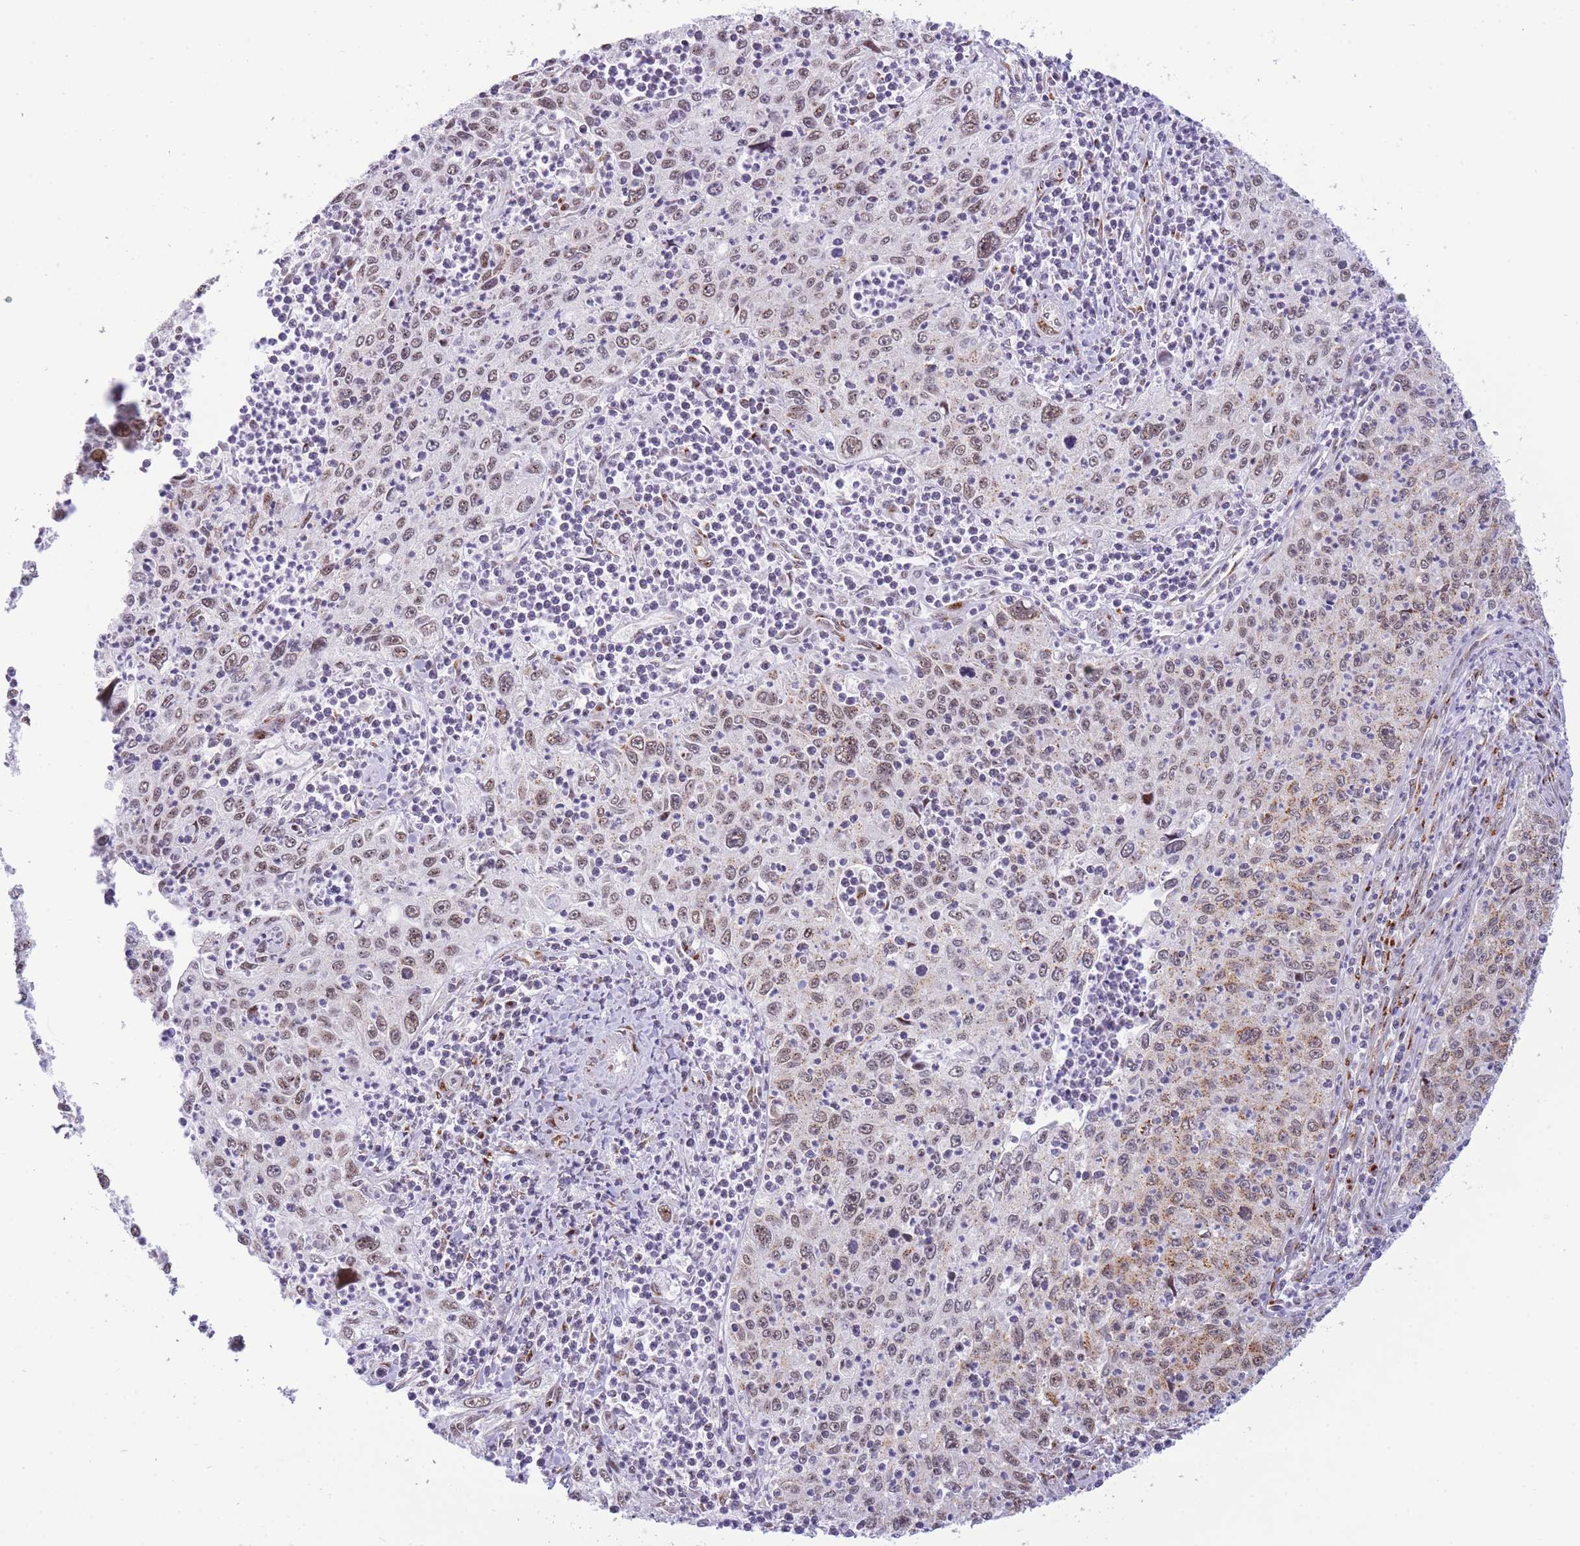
{"staining": {"intensity": "moderate", "quantity": ">75%", "location": "cytoplasmic/membranous,nuclear"}, "tissue": "cervical cancer", "cell_type": "Tumor cells", "image_type": "cancer", "snomed": [{"axis": "morphology", "description": "Squamous cell carcinoma, NOS"}, {"axis": "topography", "description": "Cervix"}], "caption": "Immunohistochemistry (IHC) (DAB) staining of human cervical cancer reveals moderate cytoplasmic/membranous and nuclear protein staining in about >75% of tumor cells.", "gene": "INO80C", "patient": {"sex": "female", "age": 30}}